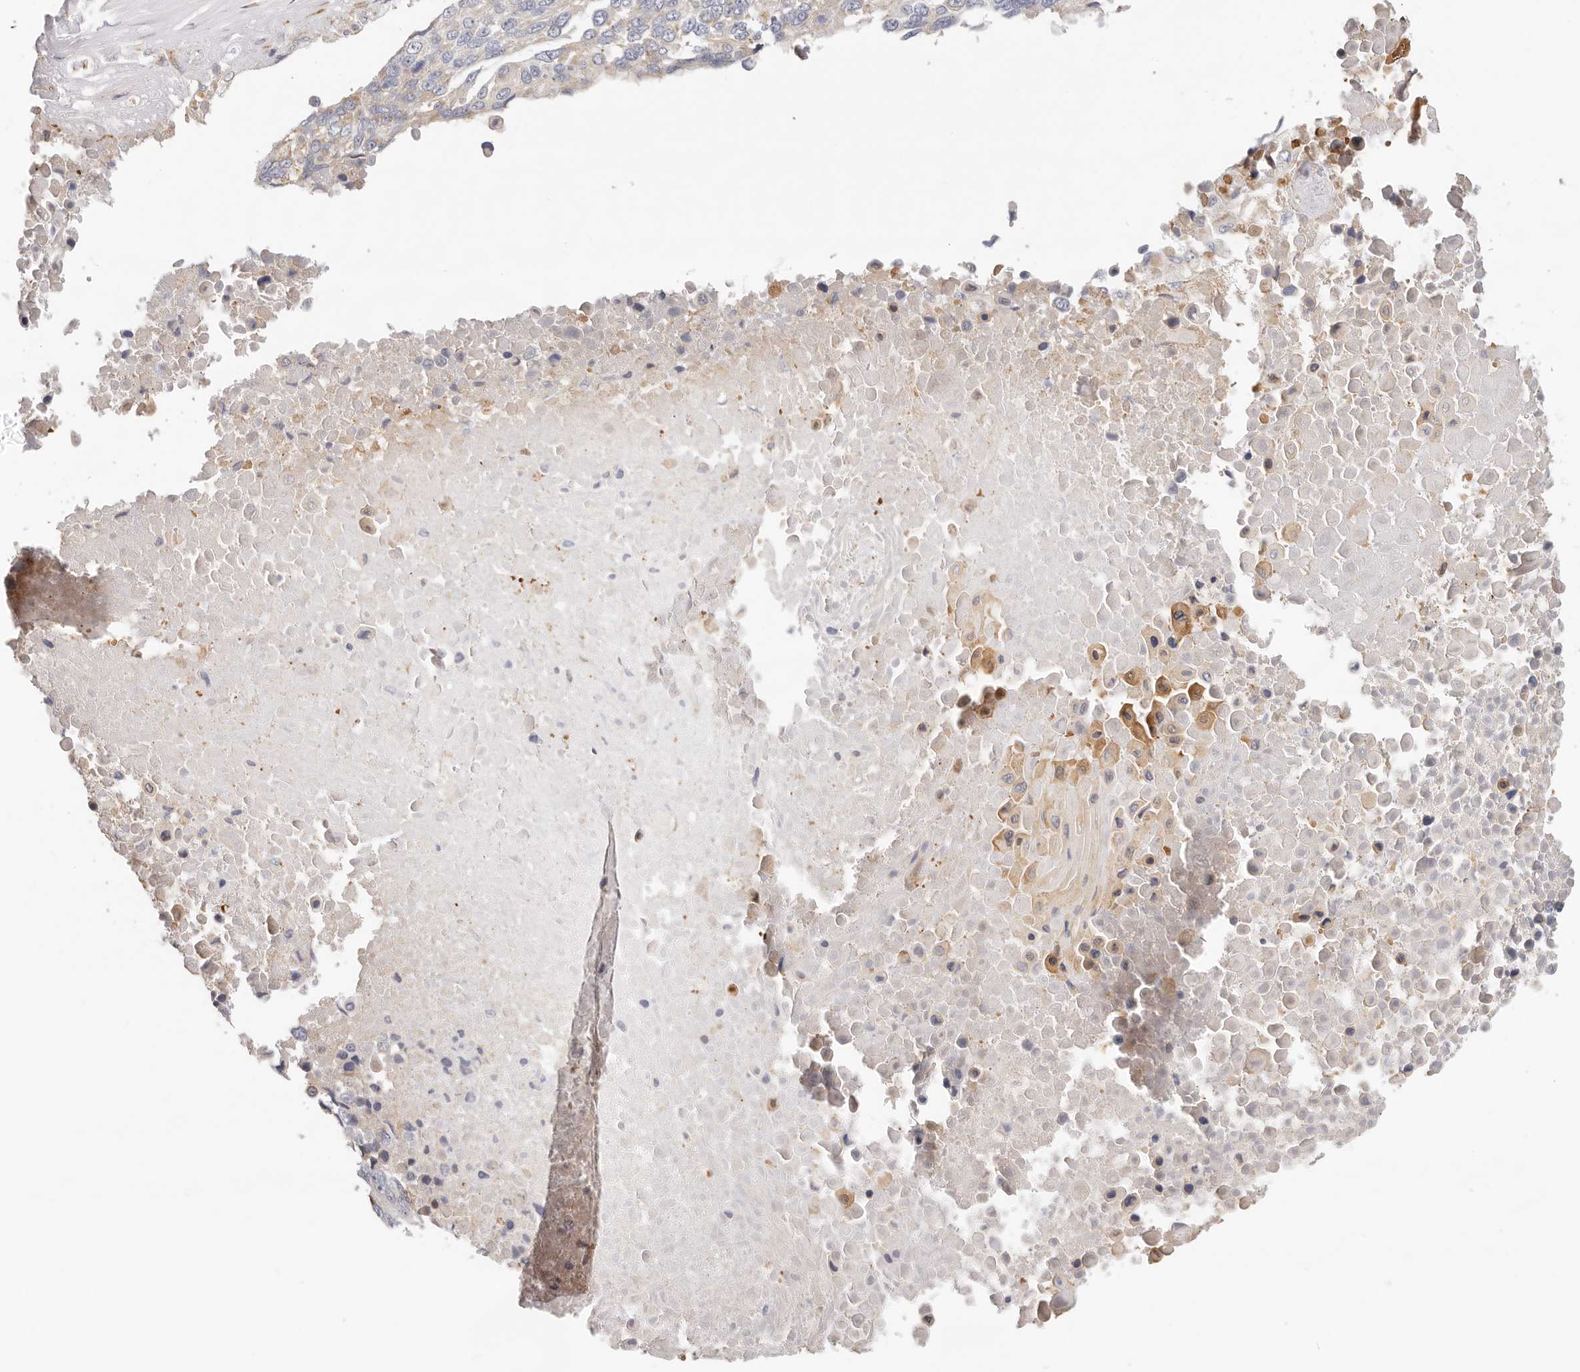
{"staining": {"intensity": "weak", "quantity": ">75%", "location": "cytoplasmic/membranous"}, "tissue": "lung cancer", "cell_type": "Tumor cells", "image_type": "cancer", "snomed": [{"axis": "morphology", "description": "Squamous cell carcinoma, NOS"}, {"axis": "topography", "description": "Lung"}], "caption": "DAB immunohistochemical staining of lung squamous cell carcinoma reveals weak cytoplasmic/membranous protein staining in about >75% of tumor cells.", "gene": "AFDN", "patient": {"sex": "male", "age": 66}}